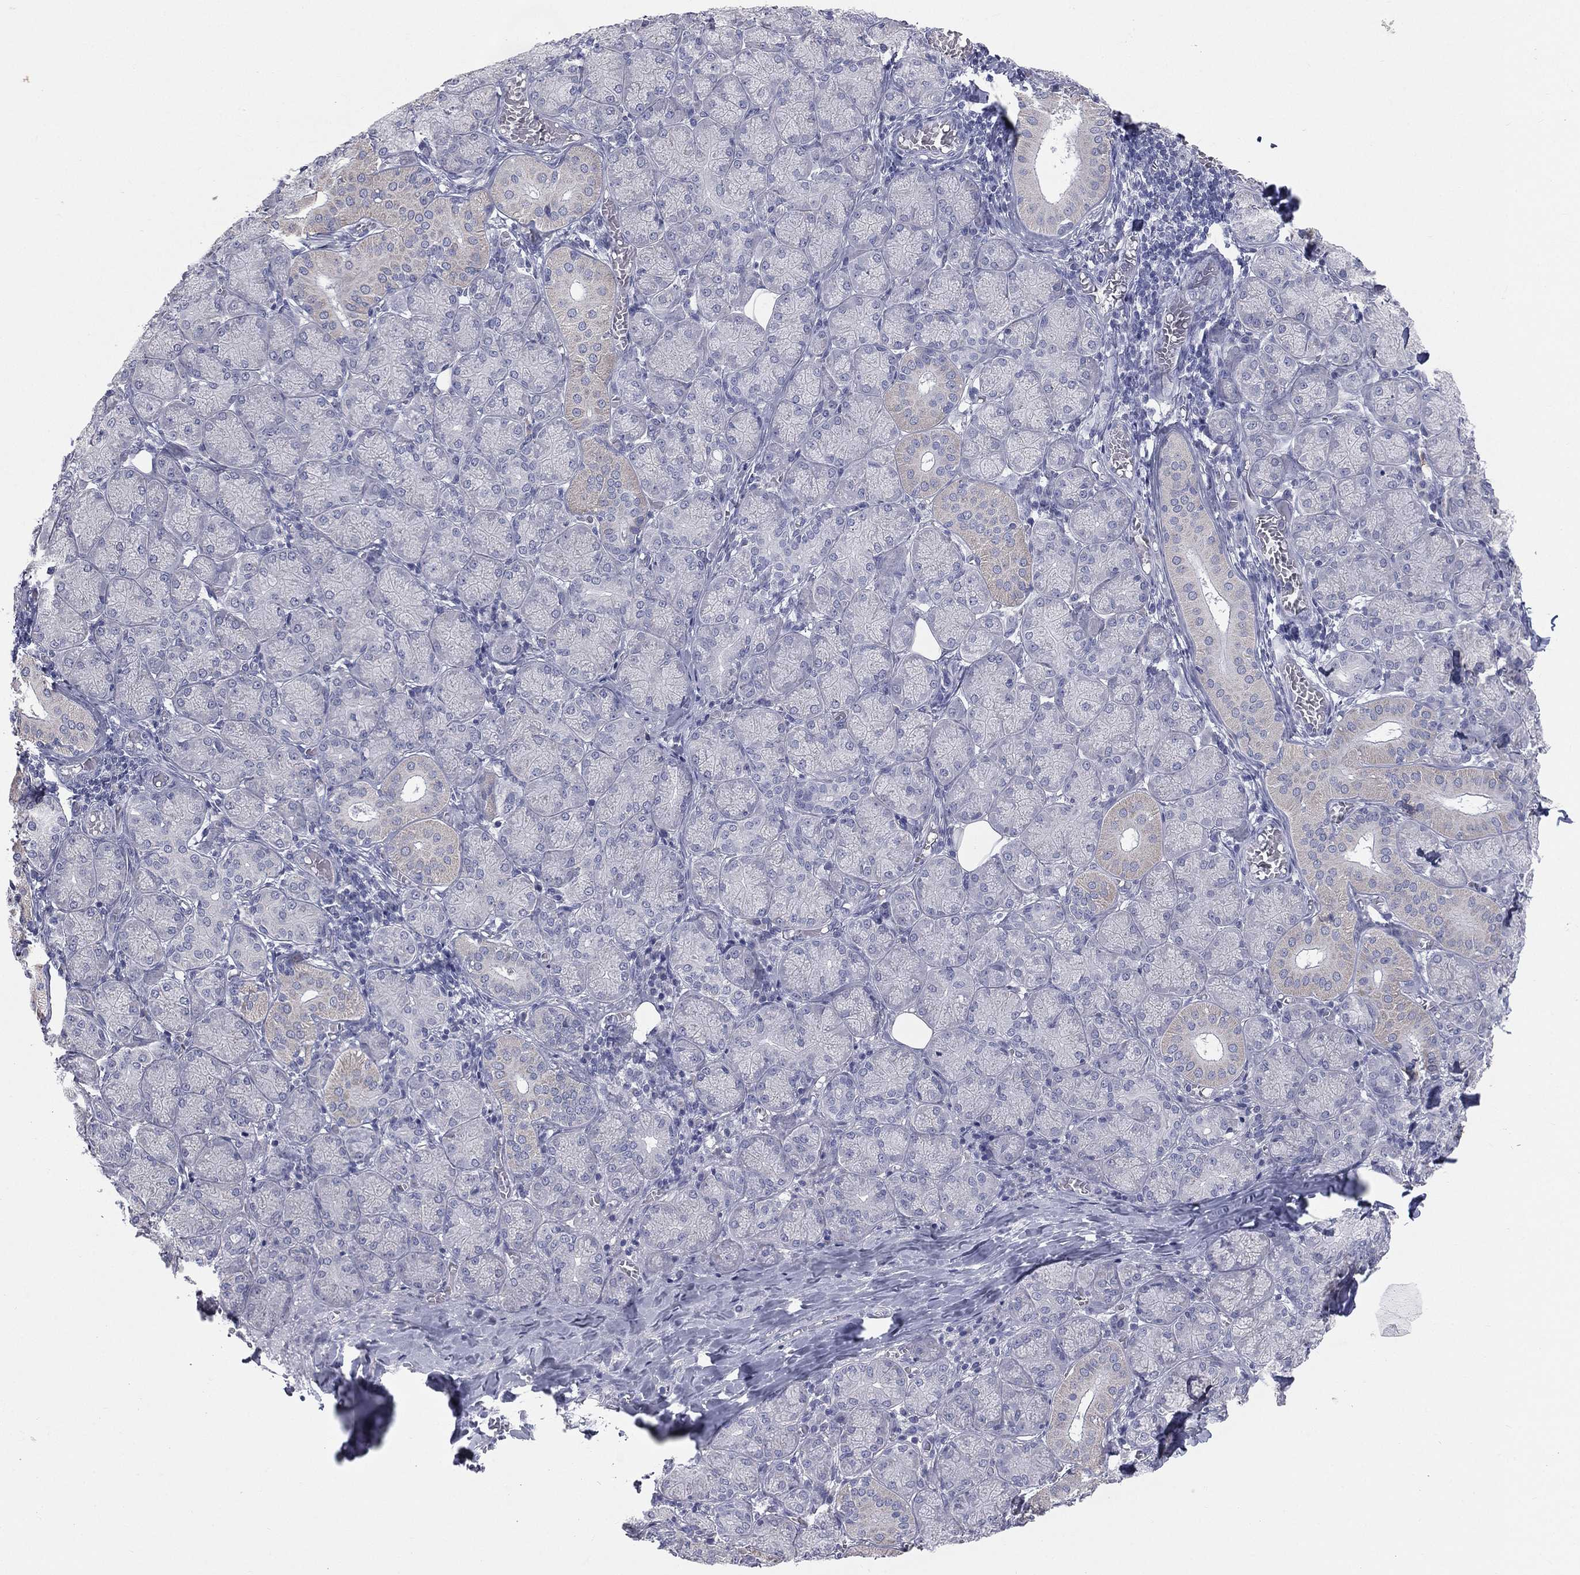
{"staining": {"intensity": "negative", "quantity": "none", "location": "none"}, "tissue": "salivary gland", "cell_type": "Glandular cells", "image_type": "normal", "snomed": [{"axis": "morphology", "description": "Normal tissue, NOS"}, {"axis": "topography", "description": "Salivary gland"}, {"axis": "topography", "description": "Peripheral nerve tissue"}], "caption": "Immunohistochemistry (IHC) of unremarkable salivary gland shows no staining in glandular cells.", "gene": "STK31", "patient": {"sex": "female", "age": 24}}